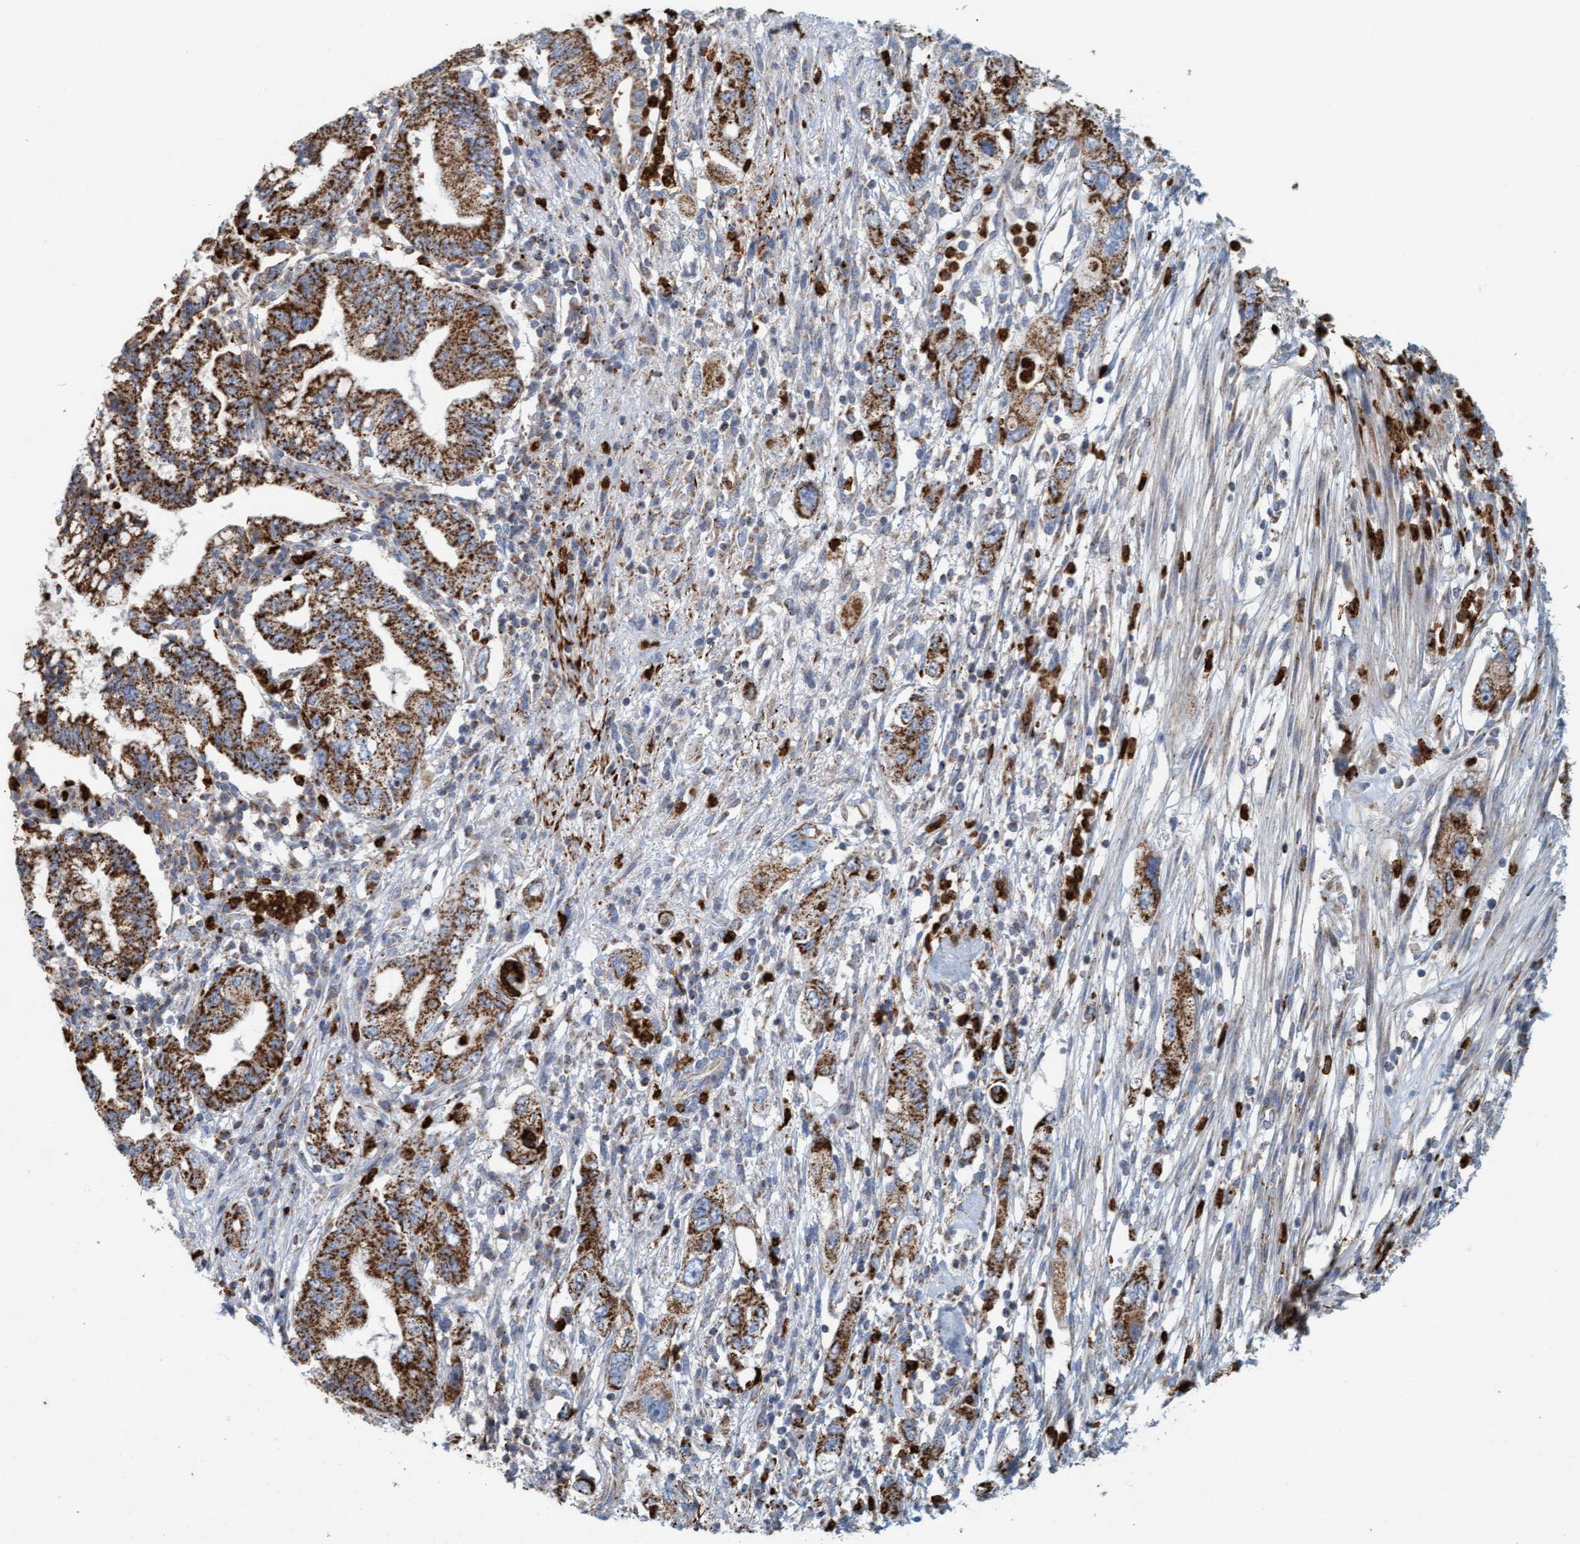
{"staining": {"intensity": "strong", "quantity": ">75%", "location": "cytoplasmic/membranous"}, "tissue": "pancreatic cancer", "cell_type": "Tumor cells", "image_type": "cancer", "snomed": [{"axis": "morphology", "description": "Adenocarcinoma, NOS"}, {"axis": "topography", "description": "Pancreas"}], "caption": "Human pancreatic cancer (adenocarcinoma) stained with a protein marker demonstrates strong staining in tumor cells.", "gene": "B9D1", "patient": {"sex": "female", "age": 73}}